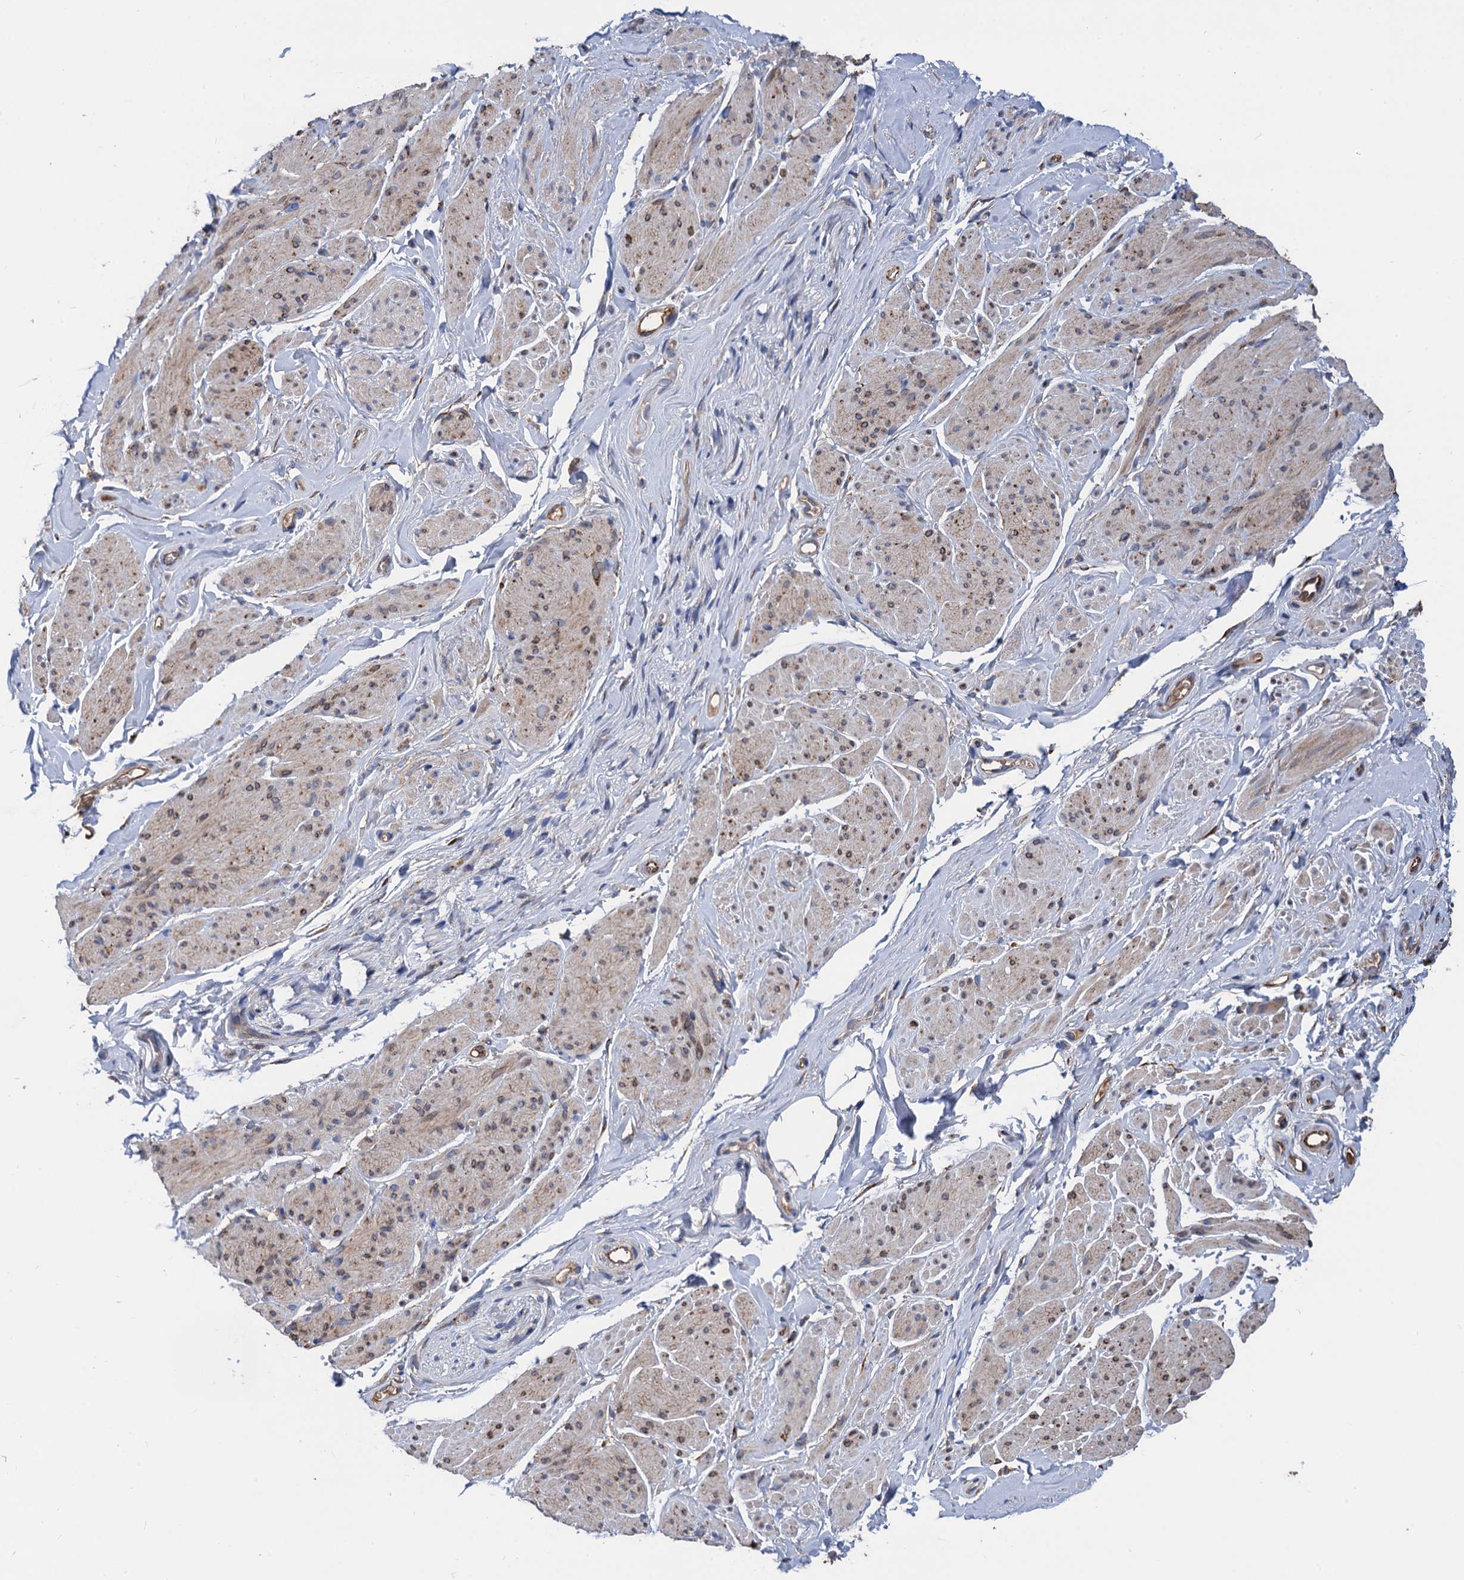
{"staining": {"intensity": "moderate", "quantity": "25%-75%", "location": "cytoplasmic/membranous"}, "tissue": "smooth muscle", "cell_type": "Smooth muscle cells", "image_type": "normal", "snomed": [{"axis": "morphology", "description": "Normal tissue, NOS"}, {"axis": "topography", "description": "Smooth muscle"}, {"axis": "topography", "description": "Peripheral nerve tissue"}], "caption": "A brown stain shows moderate cytoplasmic/membranous expression of a protein in smooth muscle cells of benign smooth muscle. (DAB (3,3'-diaminobenzidine) = brown stain, brightfield microscopy at high magnification).", "gene": "CNNM1", "patient": {"sex": "male", "age": 69}}